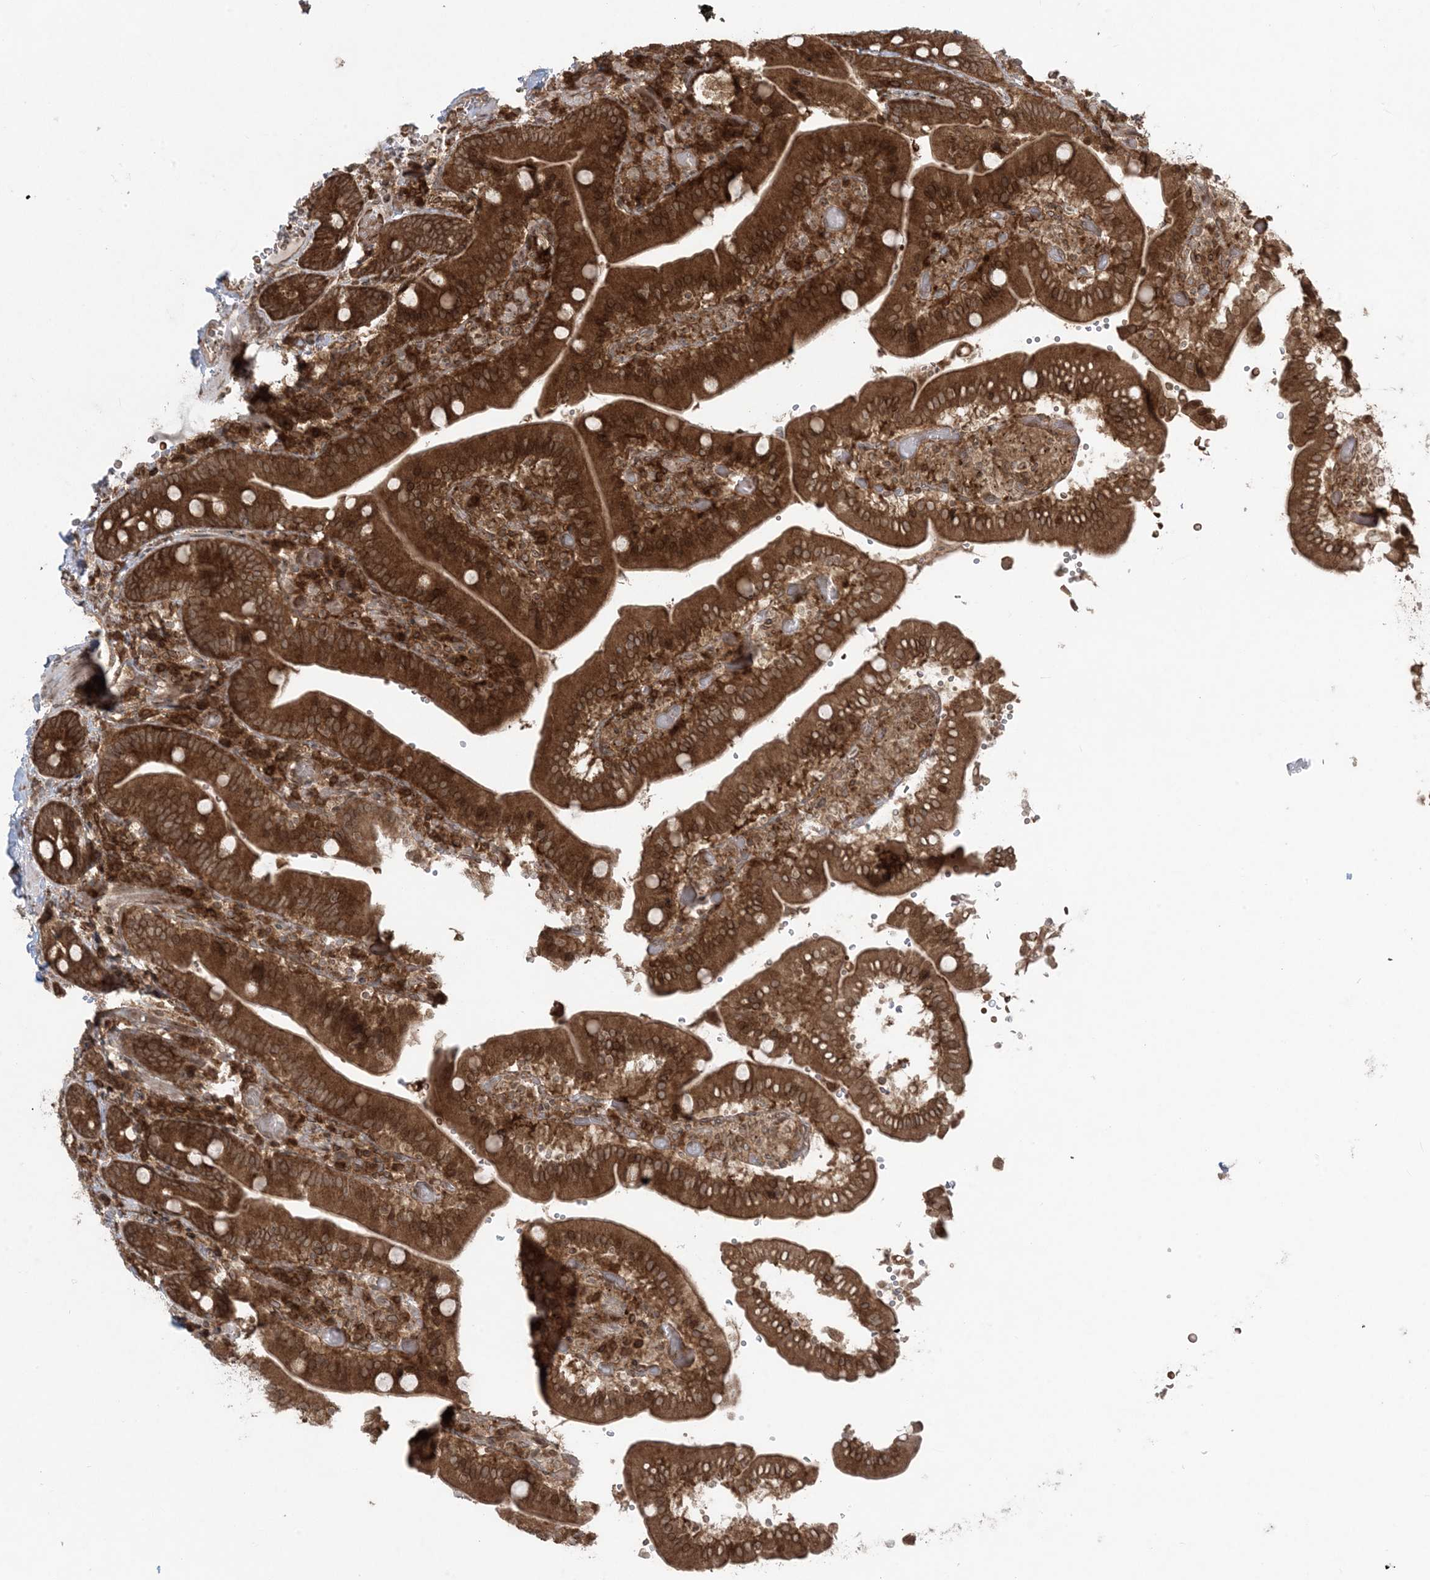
{"staining": {"intensity": "strong", "quantity": ">75%", "location": "cytoplasmic/membranous"}, "tissue": "duodenum", "cell_type": "Glandular cells", "image_type": "normal", "snomed": [{"axis": "morphology", "description": "Normal tissue, NOS"}, {"axis": "topography", "description": "Duodenum"}], "caption": "This is a histology image of immunohistochemistry staining of normal duodenum, which shows strong expression in the cytoplasmic/membranous of glandular cells.", "gene": "DDX19B", "patient": {"sex": "female", "age": 62}}